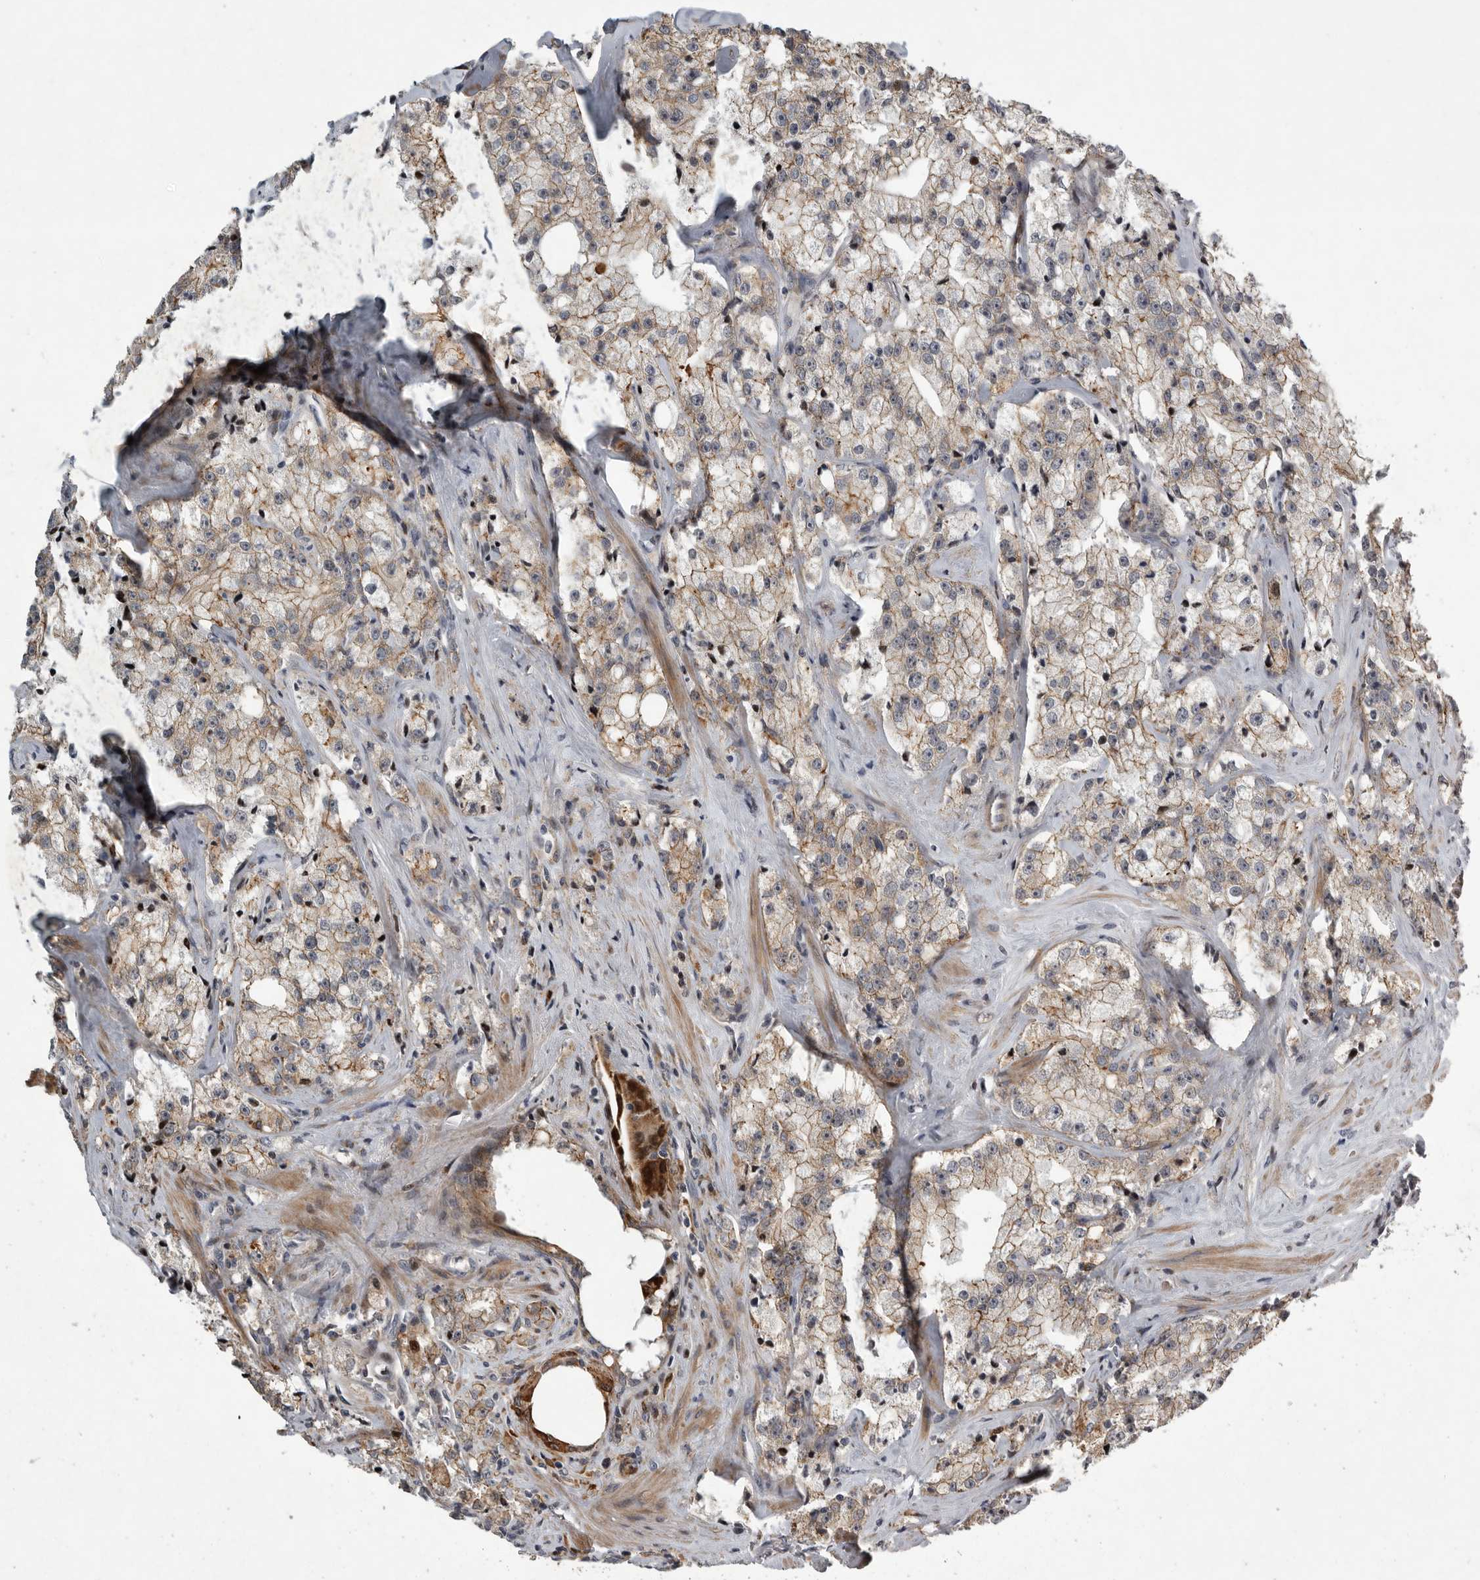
{"staining": {"intensity": "moderate", "quantity": ">75%", "location": "cytoplasmic/membranous"}, "tissue": "prostate cancer", "cell_type": "Tumor cells", "image_type": "cancer", "snomed": [{"axis": "morphology", "description": "Adenocarcinoma, High grade"}, {"axis": "topography", "description": "Prostate"}], "caption": "Prostate cancer (adenocarcinoma (high-grade)) stained with a brown dye shows moderate cytoplasmic/membranous positive positivity in approximately >75% of tumor cells.", "gene": "MPDZ", "patient": {"sex": "male", "age": 64}}